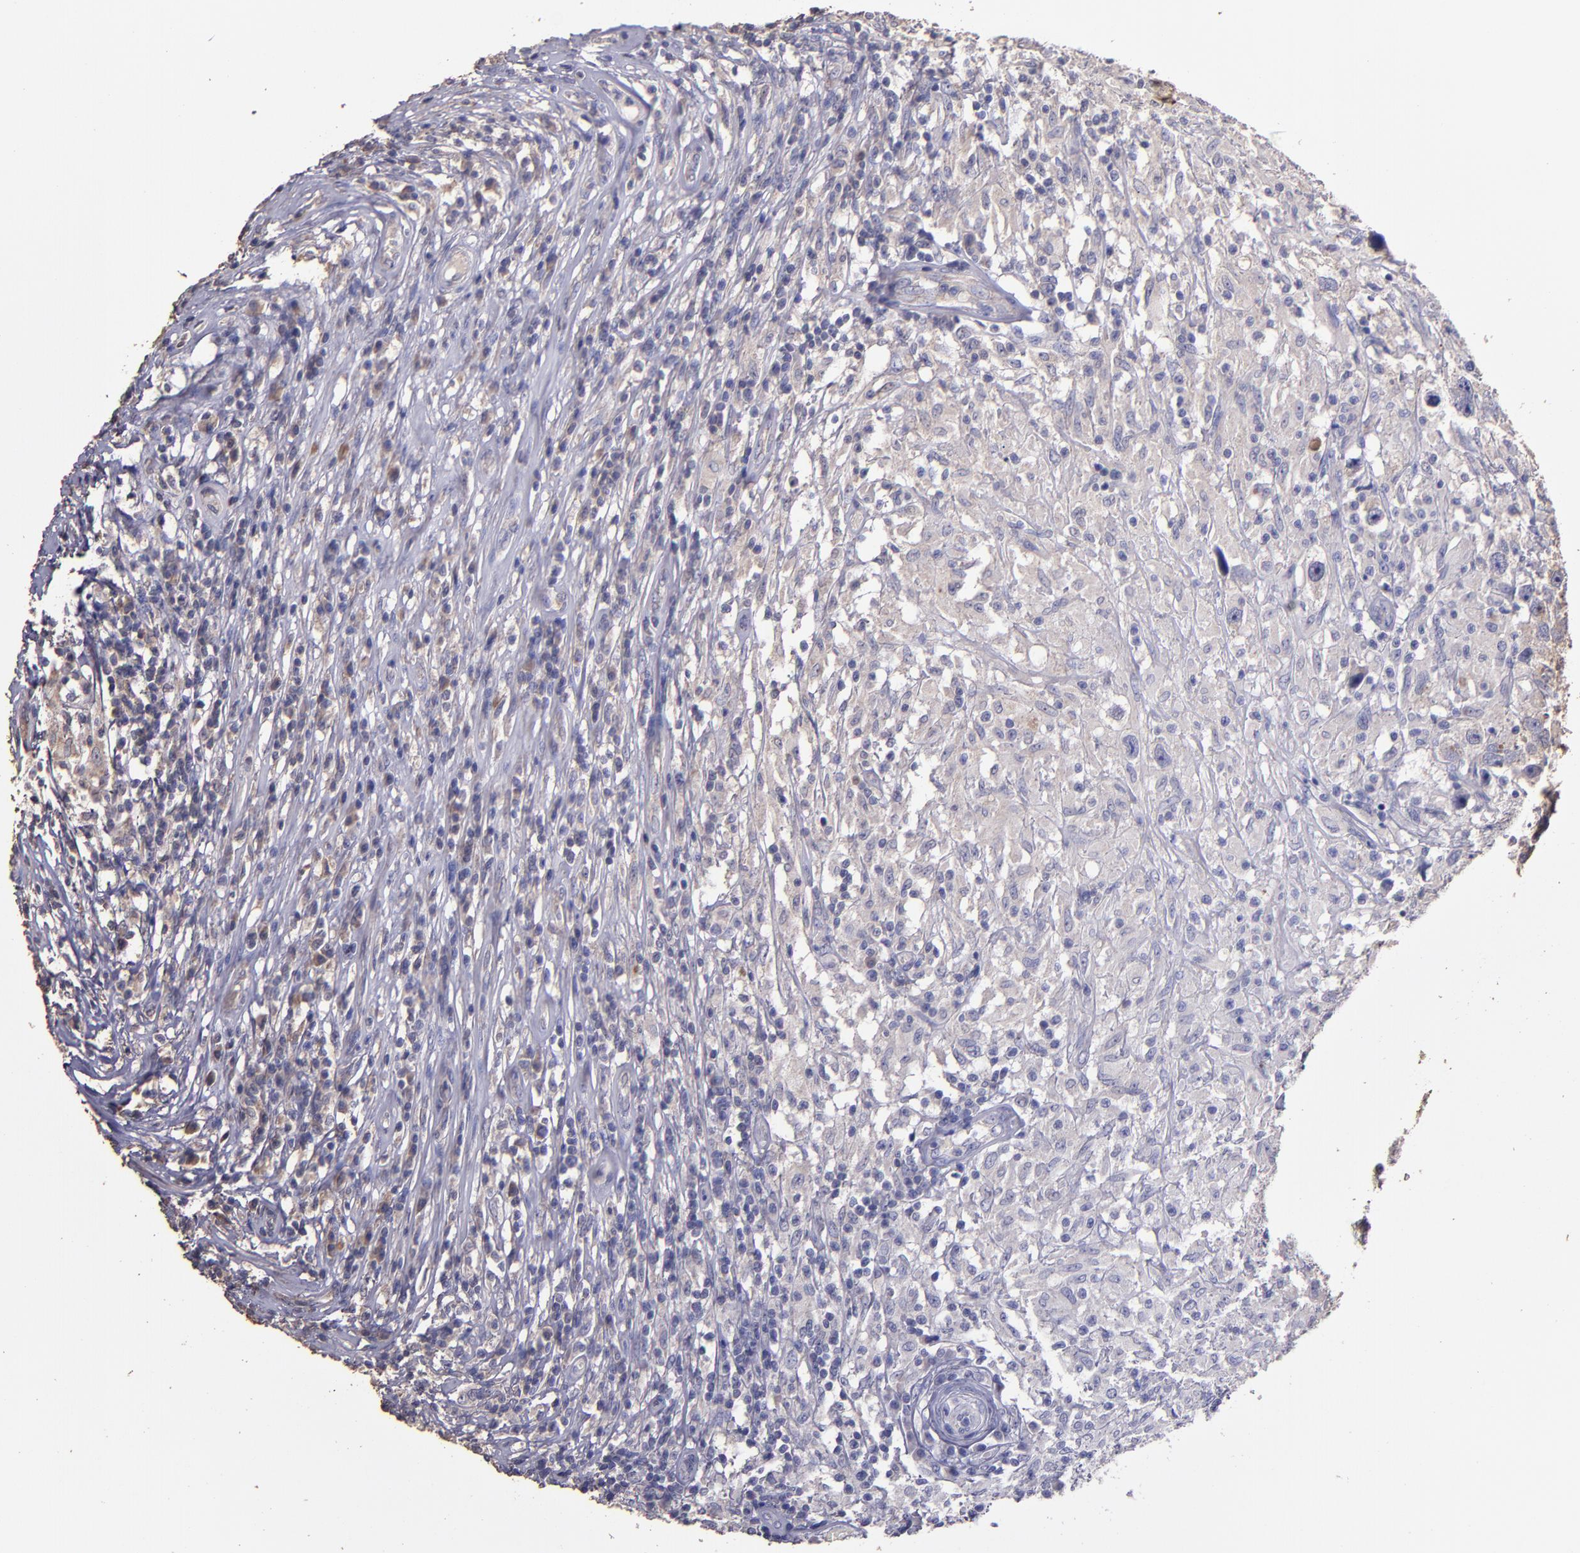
{"staining": {"intensity": "weak", "quantity": ">75%", "location": "cytoplasmic/membranous"}, "tissue": "testis cancer", "cell_type": "Tumor cells", "image_type": "cancer", "snomed": [{"axis": "morphology", "description": "Seminoma, NOS"}, {"axis": "topography", "description": "Testis"}], "caption": "Human testis cancer (seminoma) stained for a protein (brown) displays weak cytoplasmic/membranous positive staining in about >75% of tumor cells.", "gene": "HECTD1", "patient": {"sex": "male", "age": 34}}